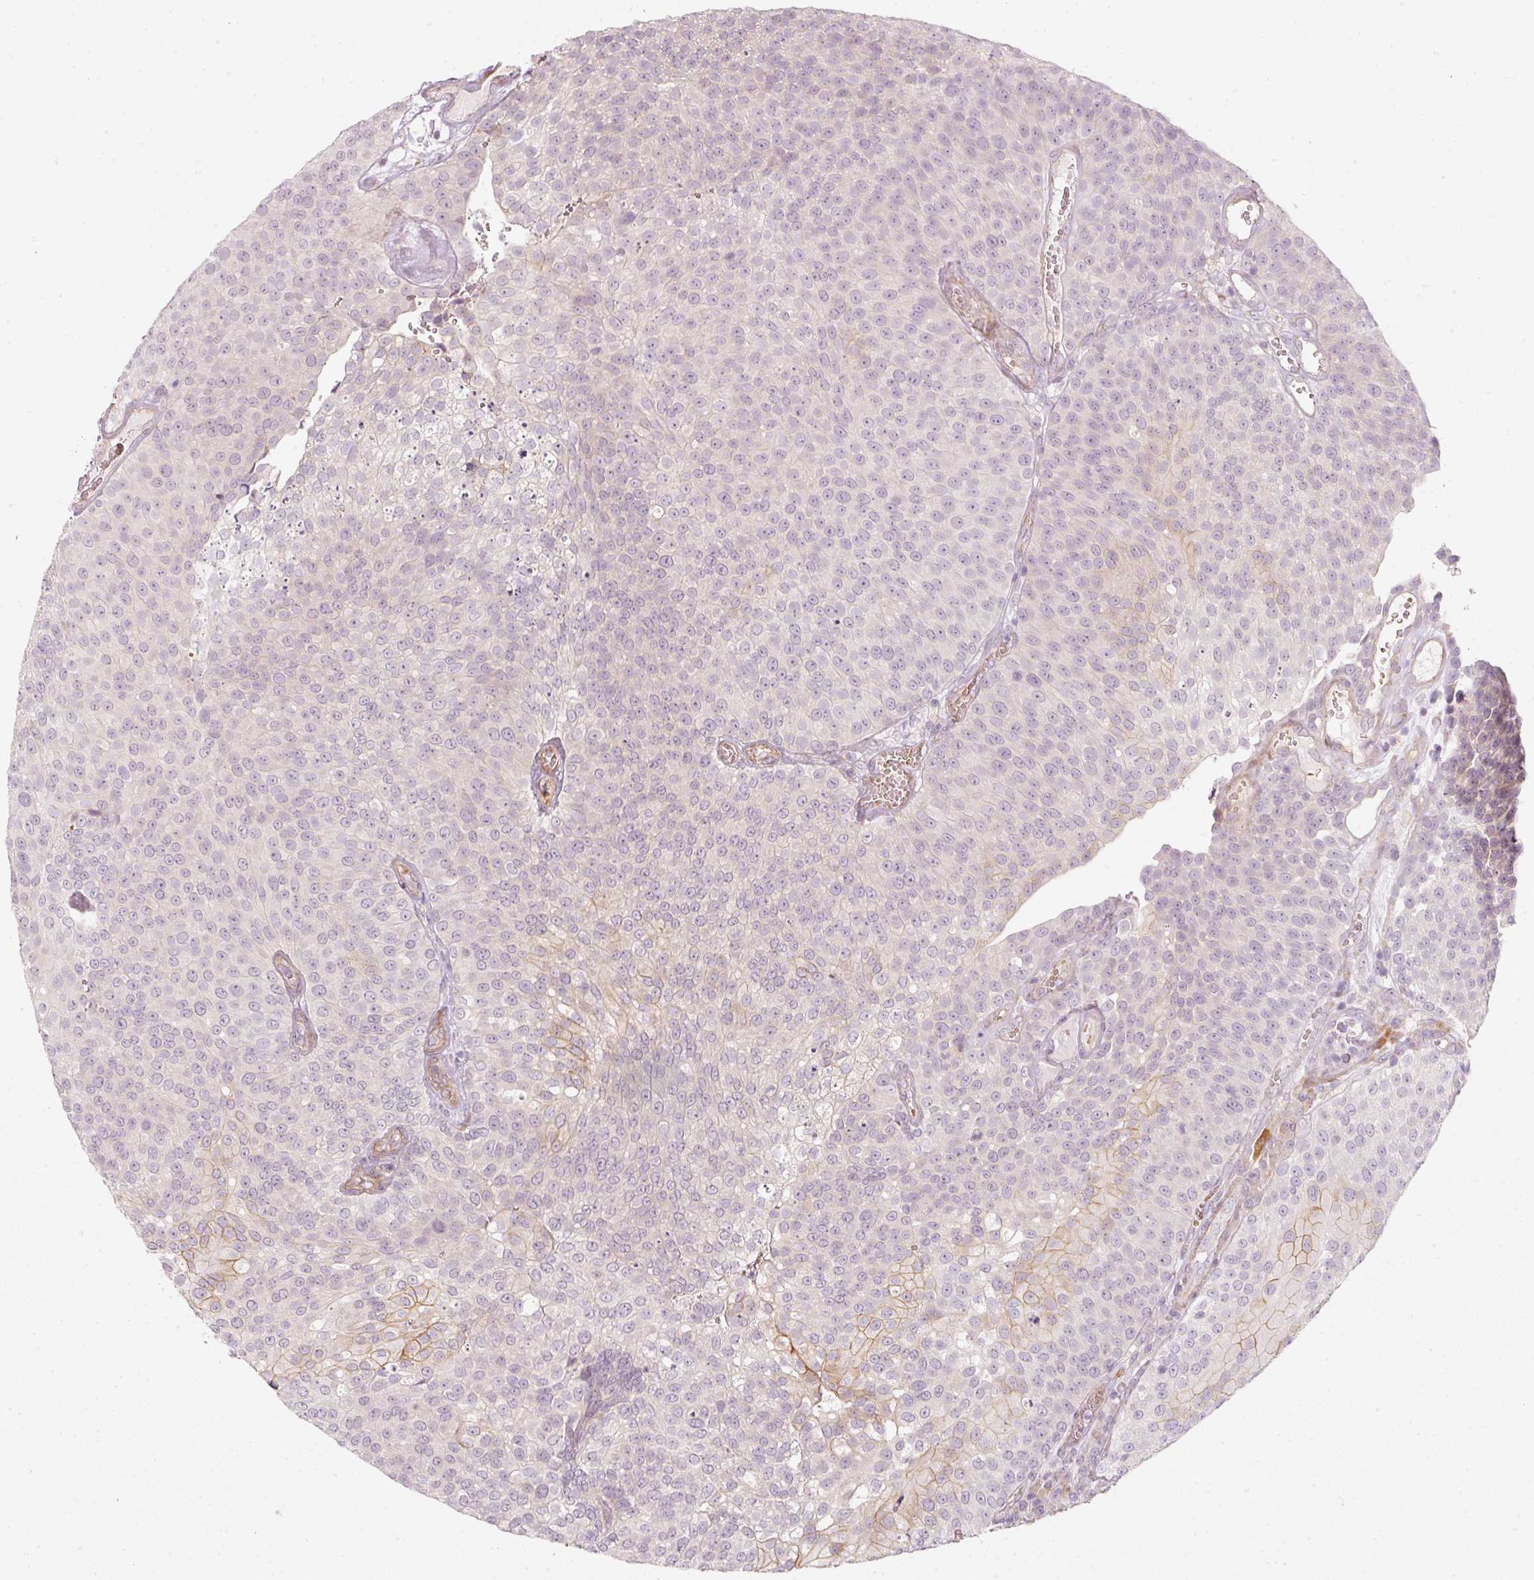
{"staining": {"intensity": "negative", "quantity": "none", "location": "none"}, "tissue": "urothelial cancer", "cell_type": "Tumor cells", "image_type": "cancer", "snomed": [{"axis": "morphology", "description": "Urothelial carcinoma, Low grade"}, {"axis": "topography", "description": "Urinary bladder"}], "caption": "Immunohistochemical staining of low-grade urothelial carcinoma shows no significant staining in tumor cells.", "gene": "KCNQ1", "patient": {"sex": "female", "age": 79}}